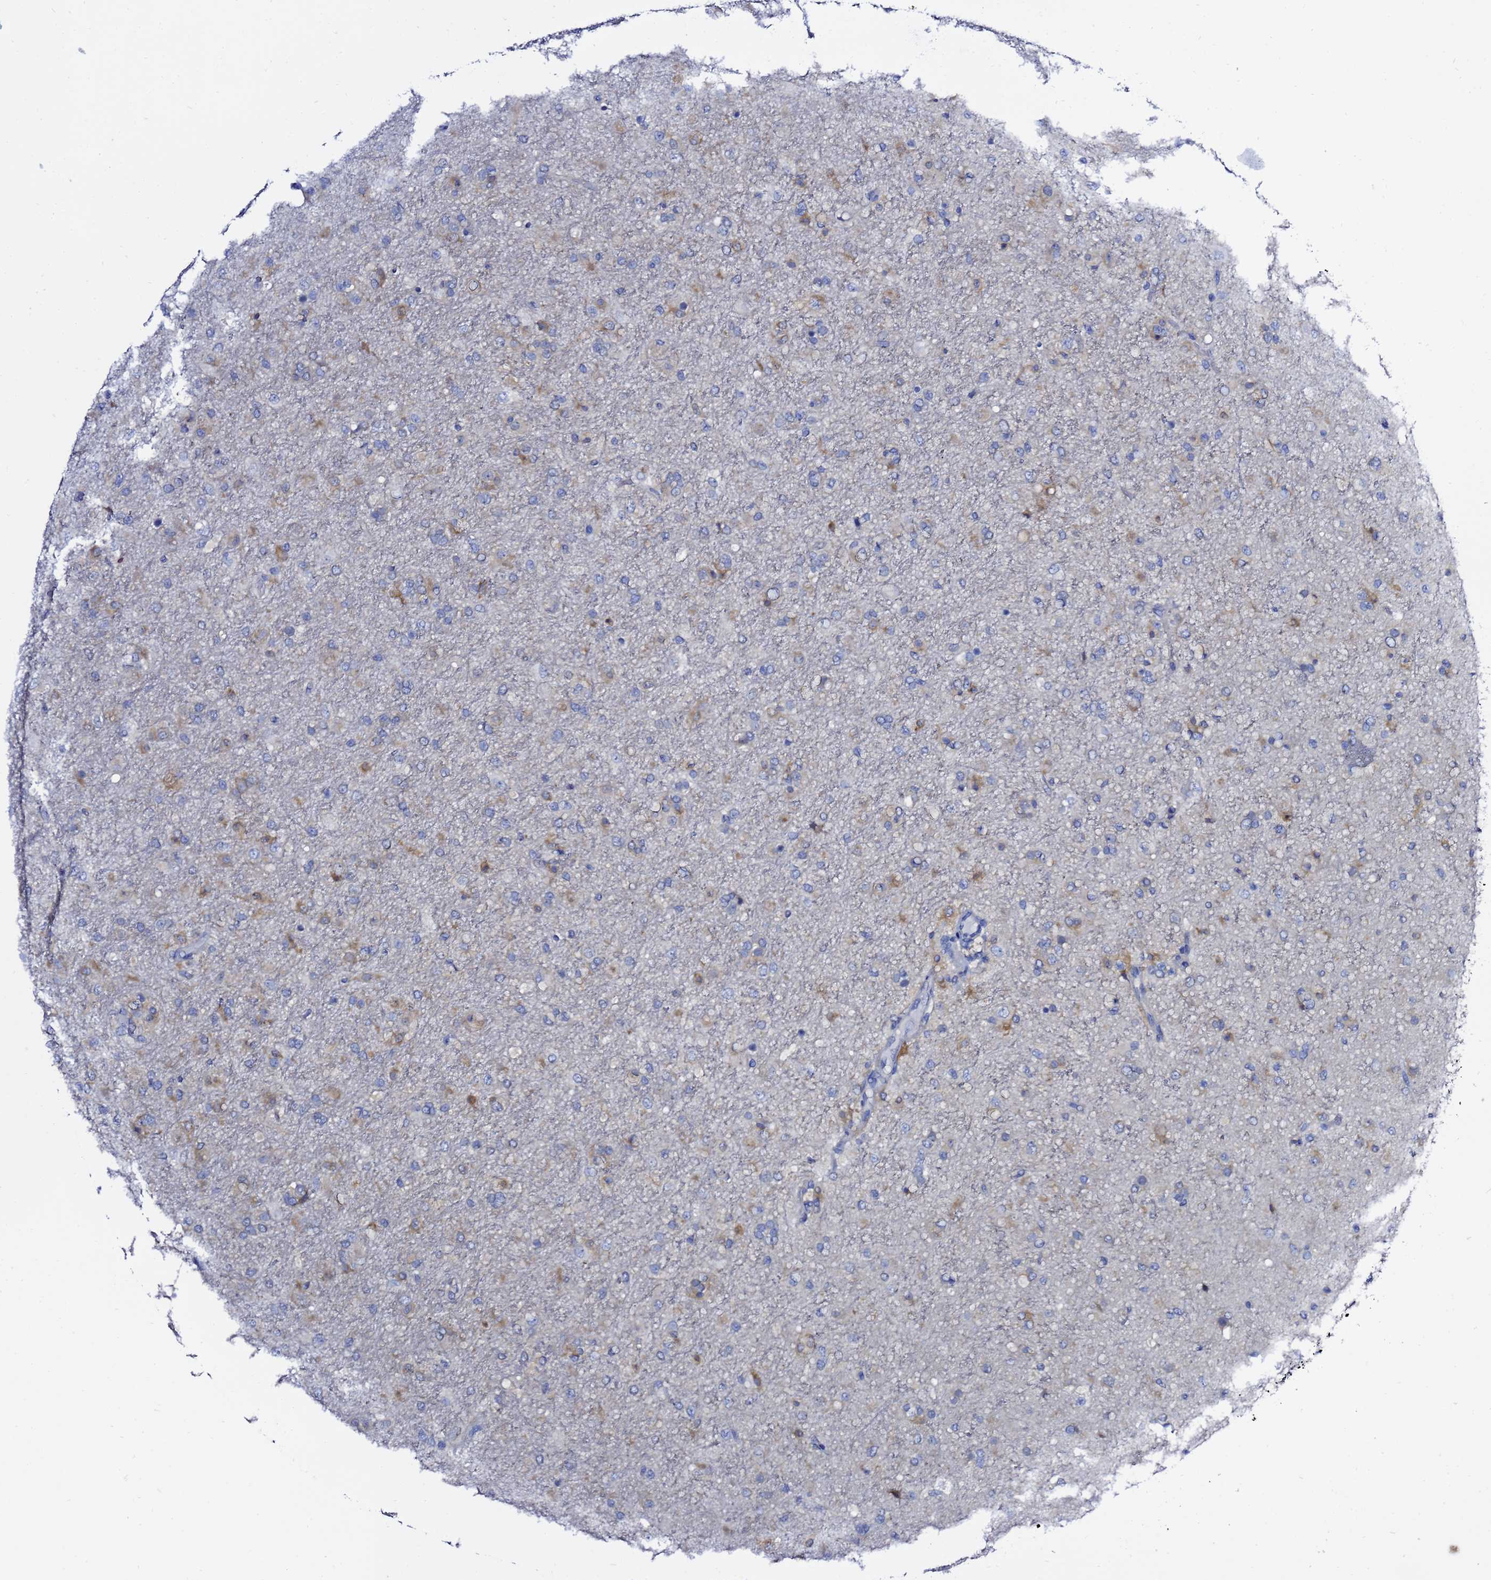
{"staining": {"intensity": "negative", "quantity": "none", "location": "none"}, "tissue": "glioma", "cell_type": "Tumor cells", "image_type": "cancer", "snomed": [{"axis": "morphology", "description": "Glioma, malignant, Low grade"}, {"axis": "topography", "description": "Brain"}], "caption": "A high-resolution photomicrograph shows IHC staining of glioma, which displays no significant staining in tumor cells.", "gene": "LENG1", "patient": {"sex": "male", "age": 65}}